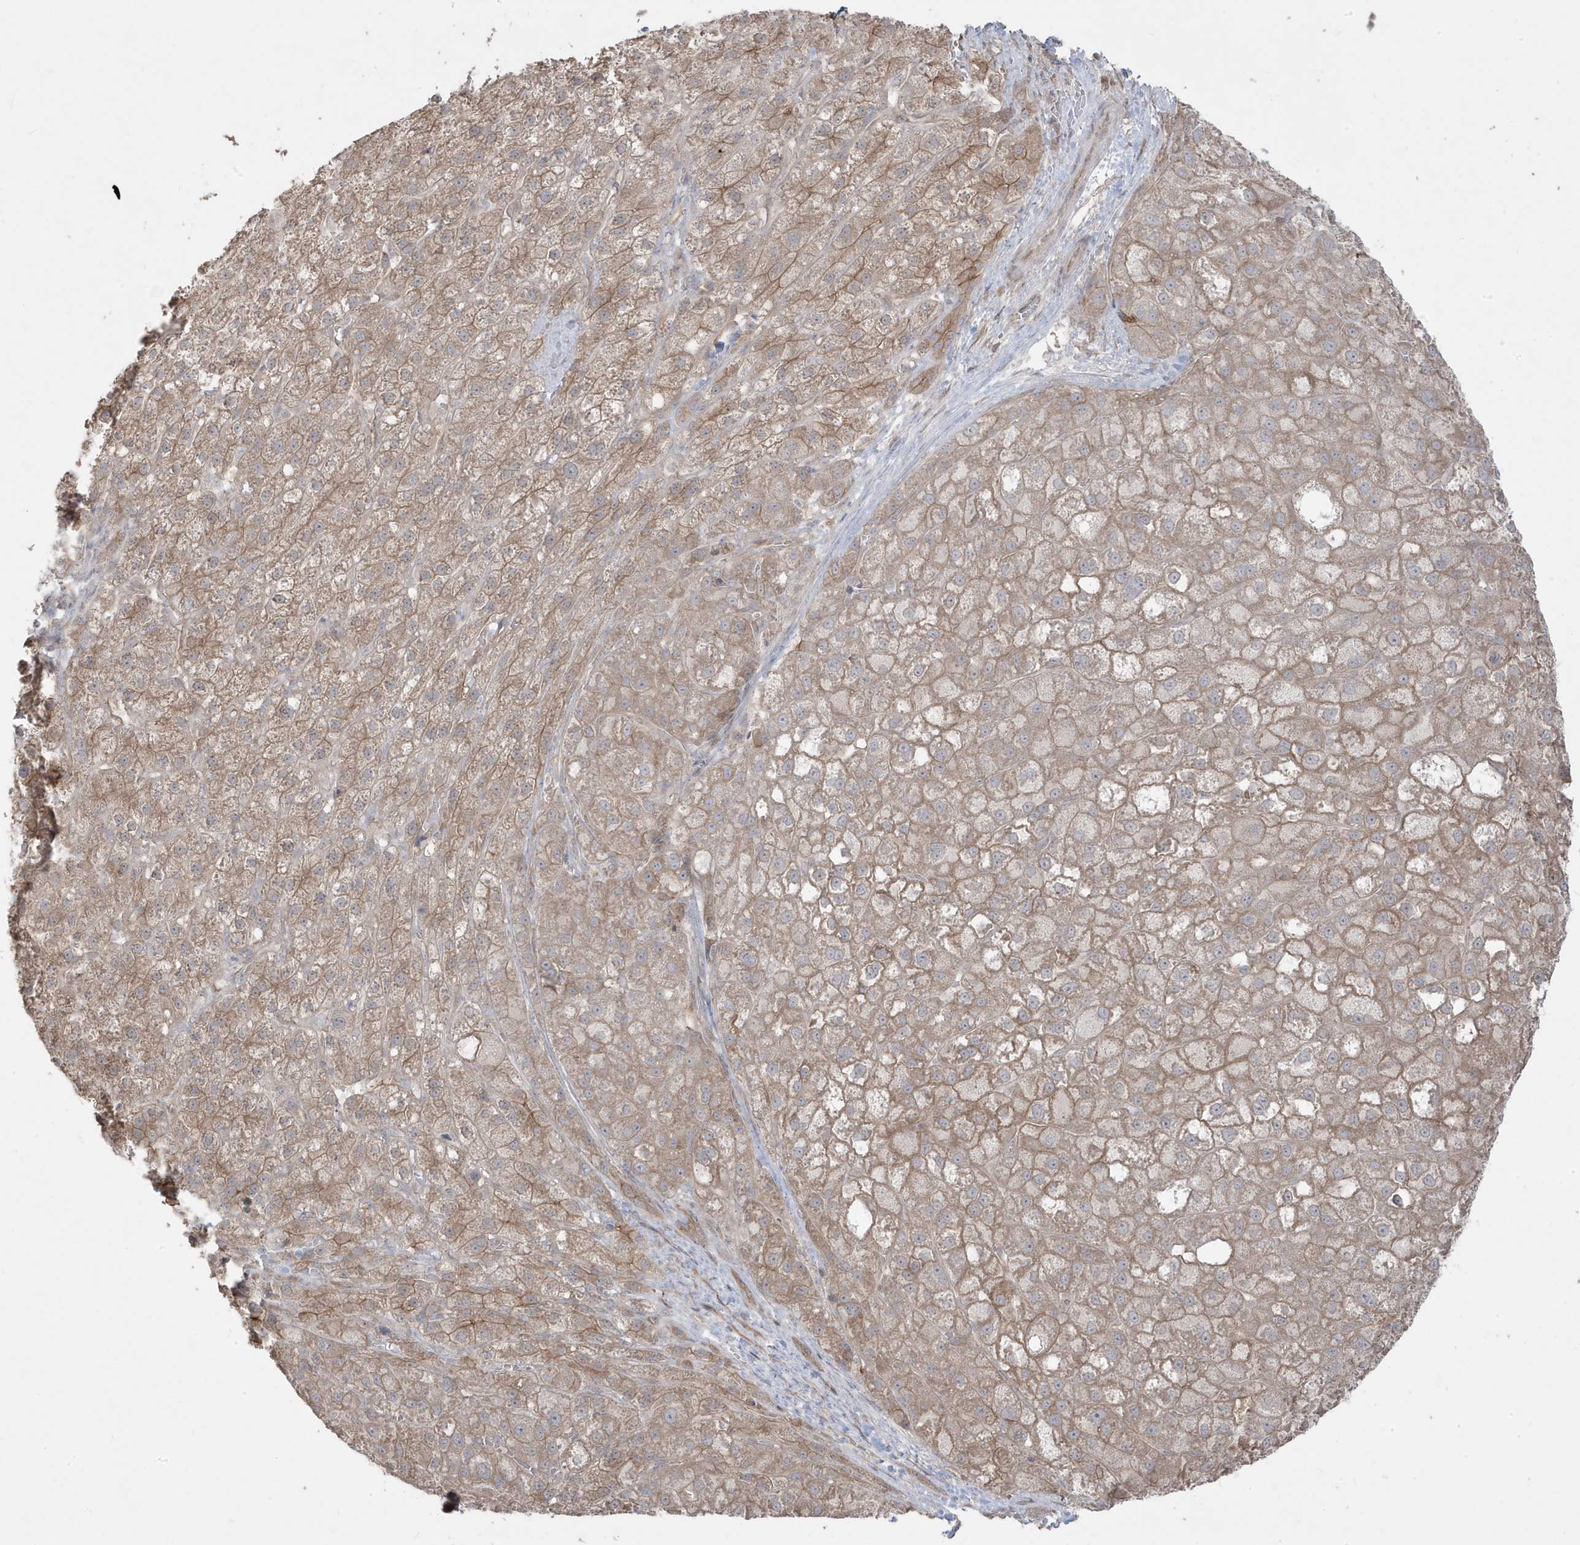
{"staining": {"intensity": "moderate", "quantity": ">75%", "location": "cytoplasmic/membranous"}, "tissue": "liver cancer", "cell_type": "Tumor cells", "image_type": "cancer", "snomed": [{"axis": "morphology", "description": "Carcinoma, Hepatocellular, NOS"}, {"axis": "topography", "description": "Liver"}], "caption": "A photomicrograph of human hepatocellular carcinoma (liver) stained for a protein reveals moderate cytoplasmic/membranous brown staining in tumor cells.", "gene": "DNAJC12", "patient": {"sex": "male", "age": 57}}